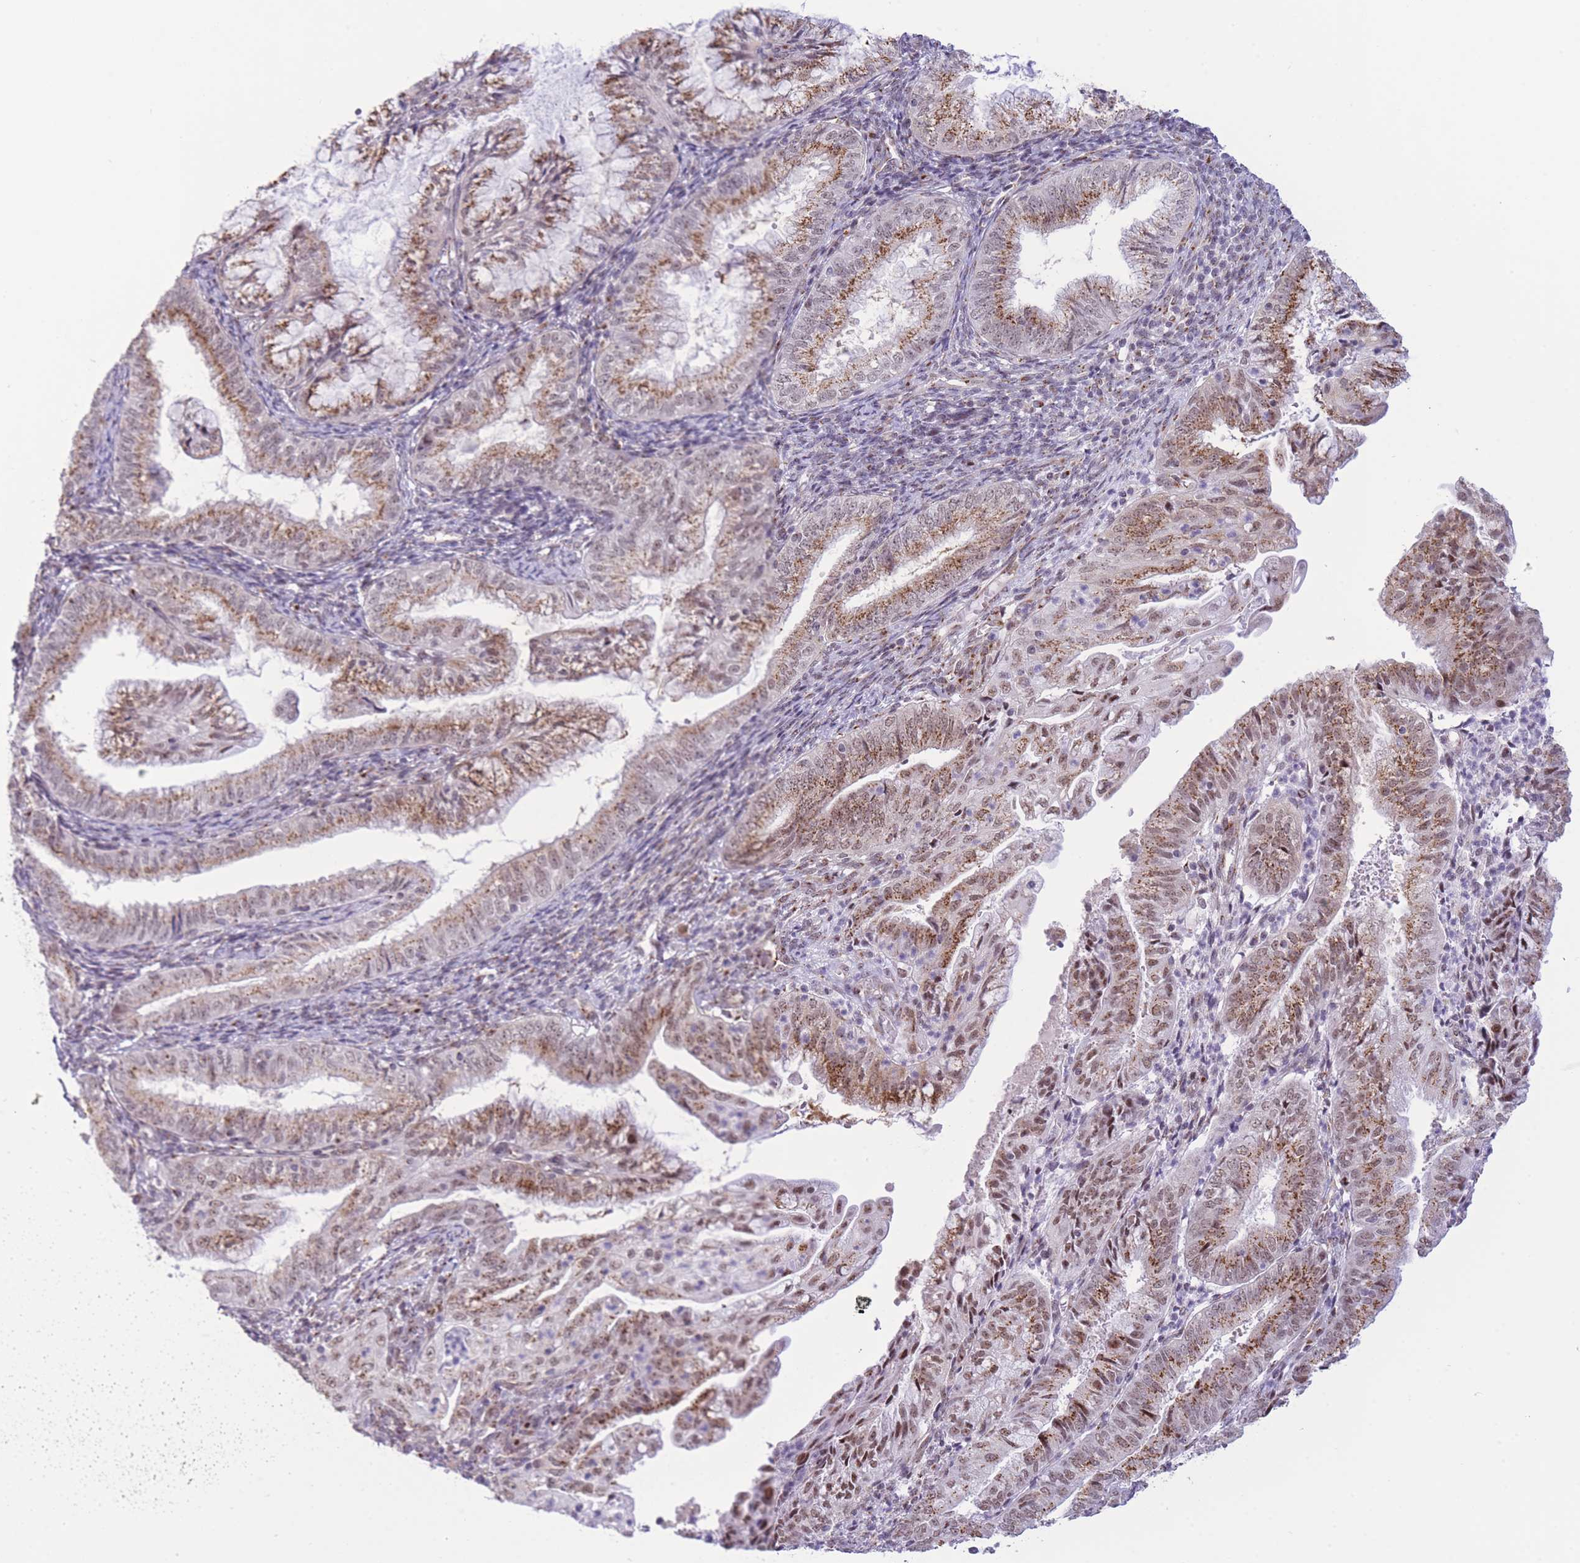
{"staining": {"intensity": "moderate", "quantity": ">75%", "location": "cytoplasmic/membranous,nuclear"}, "tissue": "endometrial cancer", "cell_type": "Tumor cells", "image_type": "cancer", "snomed": [{"axis": "morphology", "description": "Adenocarcinoma, NOS"}, {"axis": "topography", "description": "Endometrium"}], "caption": "The photomicrograph exhibits immunohistochemical staining of adenocarcinoma (endometrial). There is moderate cytoplasmic/membranous and nuclear expression is seen in about >75% of tumor cells. The staining was performed using DAB (3,3'-diaminobenzidine) to visualize the protein expression in brown, while the nuclei were stained in blue with hematoxylin (Magnification: 20x).", "gene": "INO80C", "patient": {"sex": "female", "age": 55}}